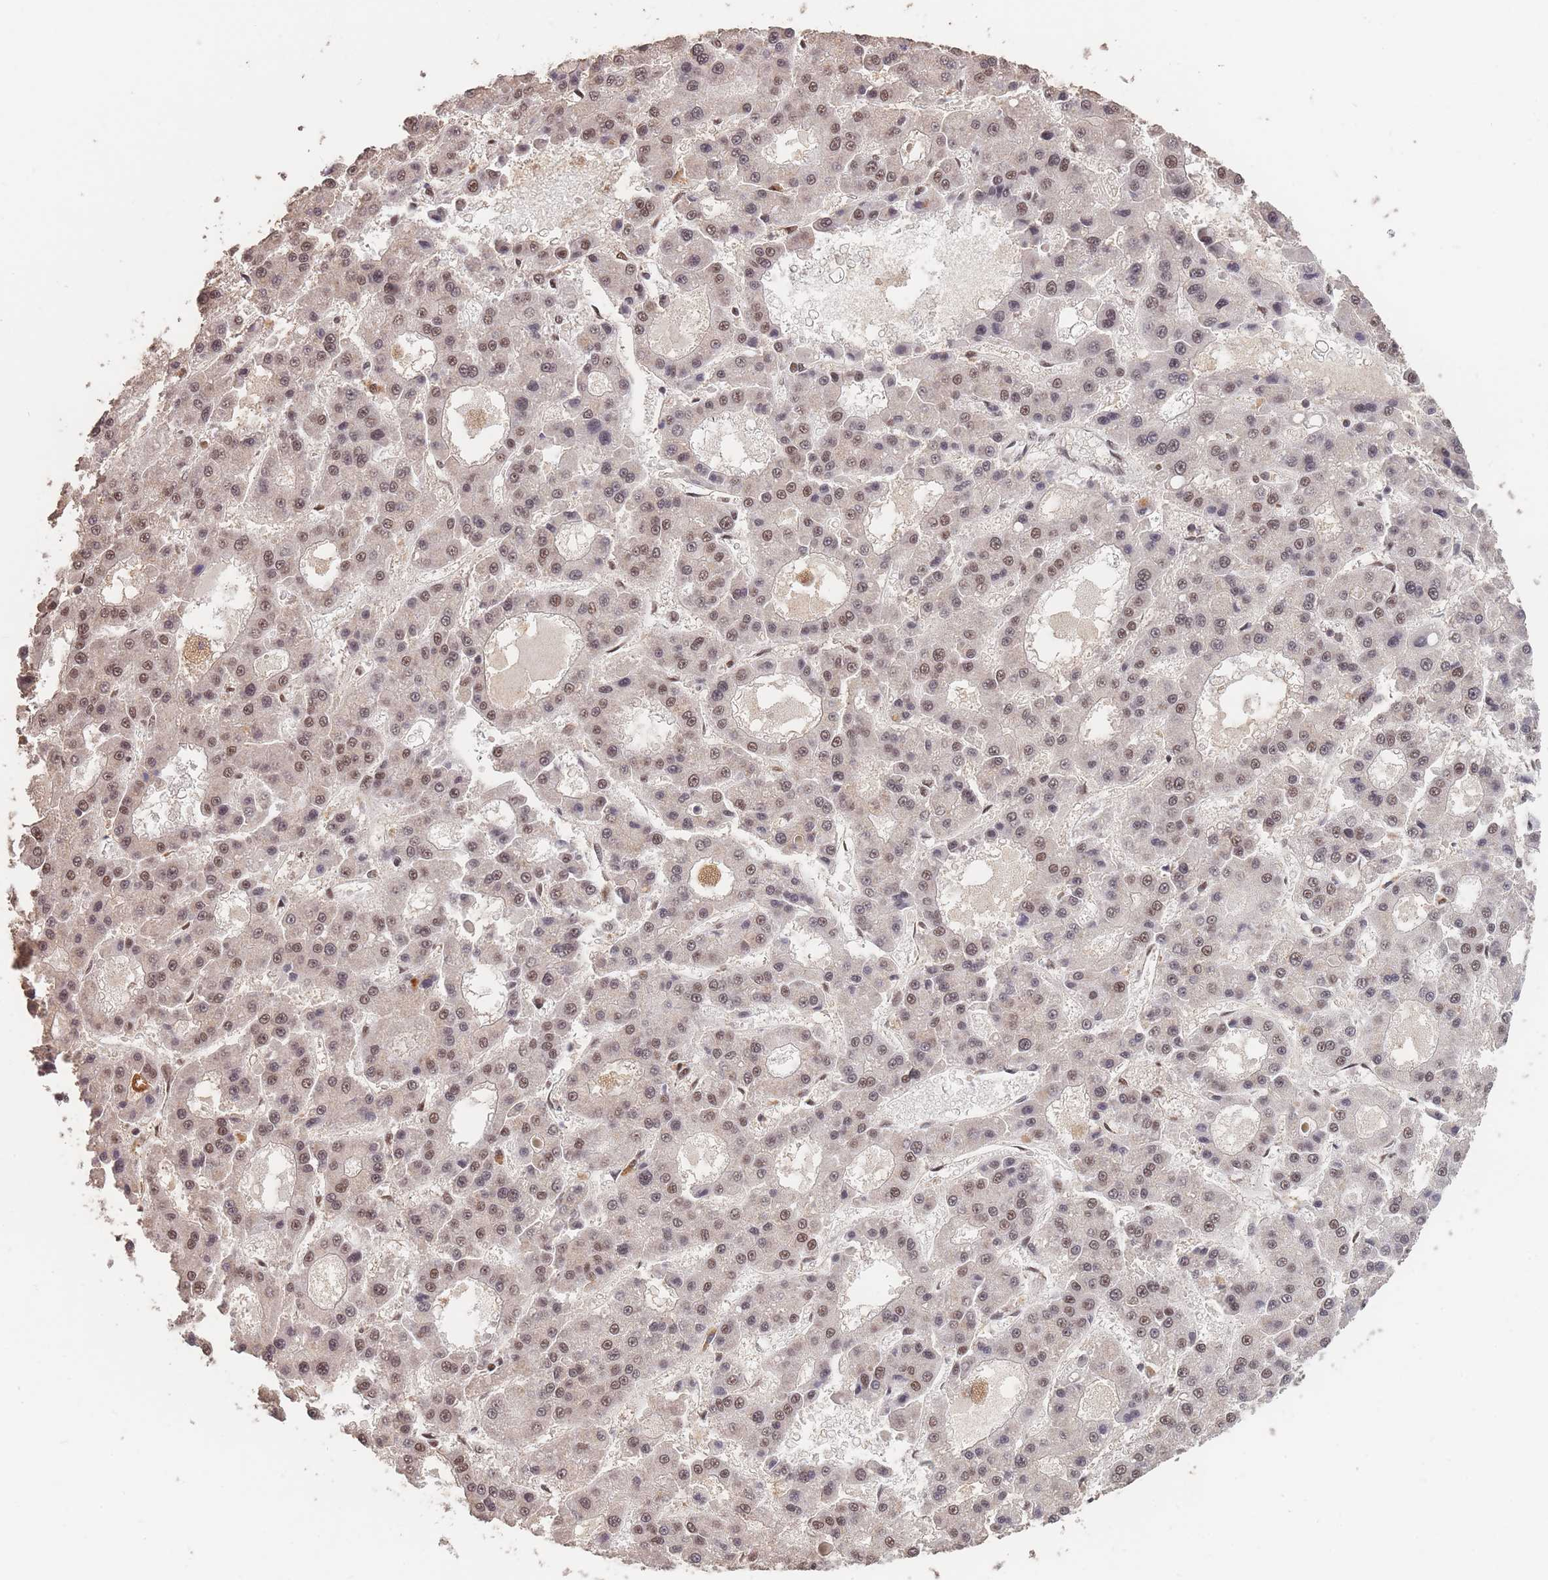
{"staining": {"intensity": "moderate", "quantity": ">75%", "location": "nuclear"}, "tissue": "liver cancer", "cell_type": "Tumor cells", "image_type": "cancer", "snomed": [{"axis": "morphology", "description": "Carcinoma, Hepatocellular, NOS"}, {"axis": "topography", "description": "Liver"}], "caption": "DAB immunohistochemical staining of liver hepatocellular carcinoma demonstrates moderate nuclear protein positivity in approximately >75% of tumor cells. (DAB (3,3'-diaminobenzidine) IHC with brightfield microscopy, high magnification).", "gene": "SNRPA1", "patient": {"sex": "male", "age": 70}}